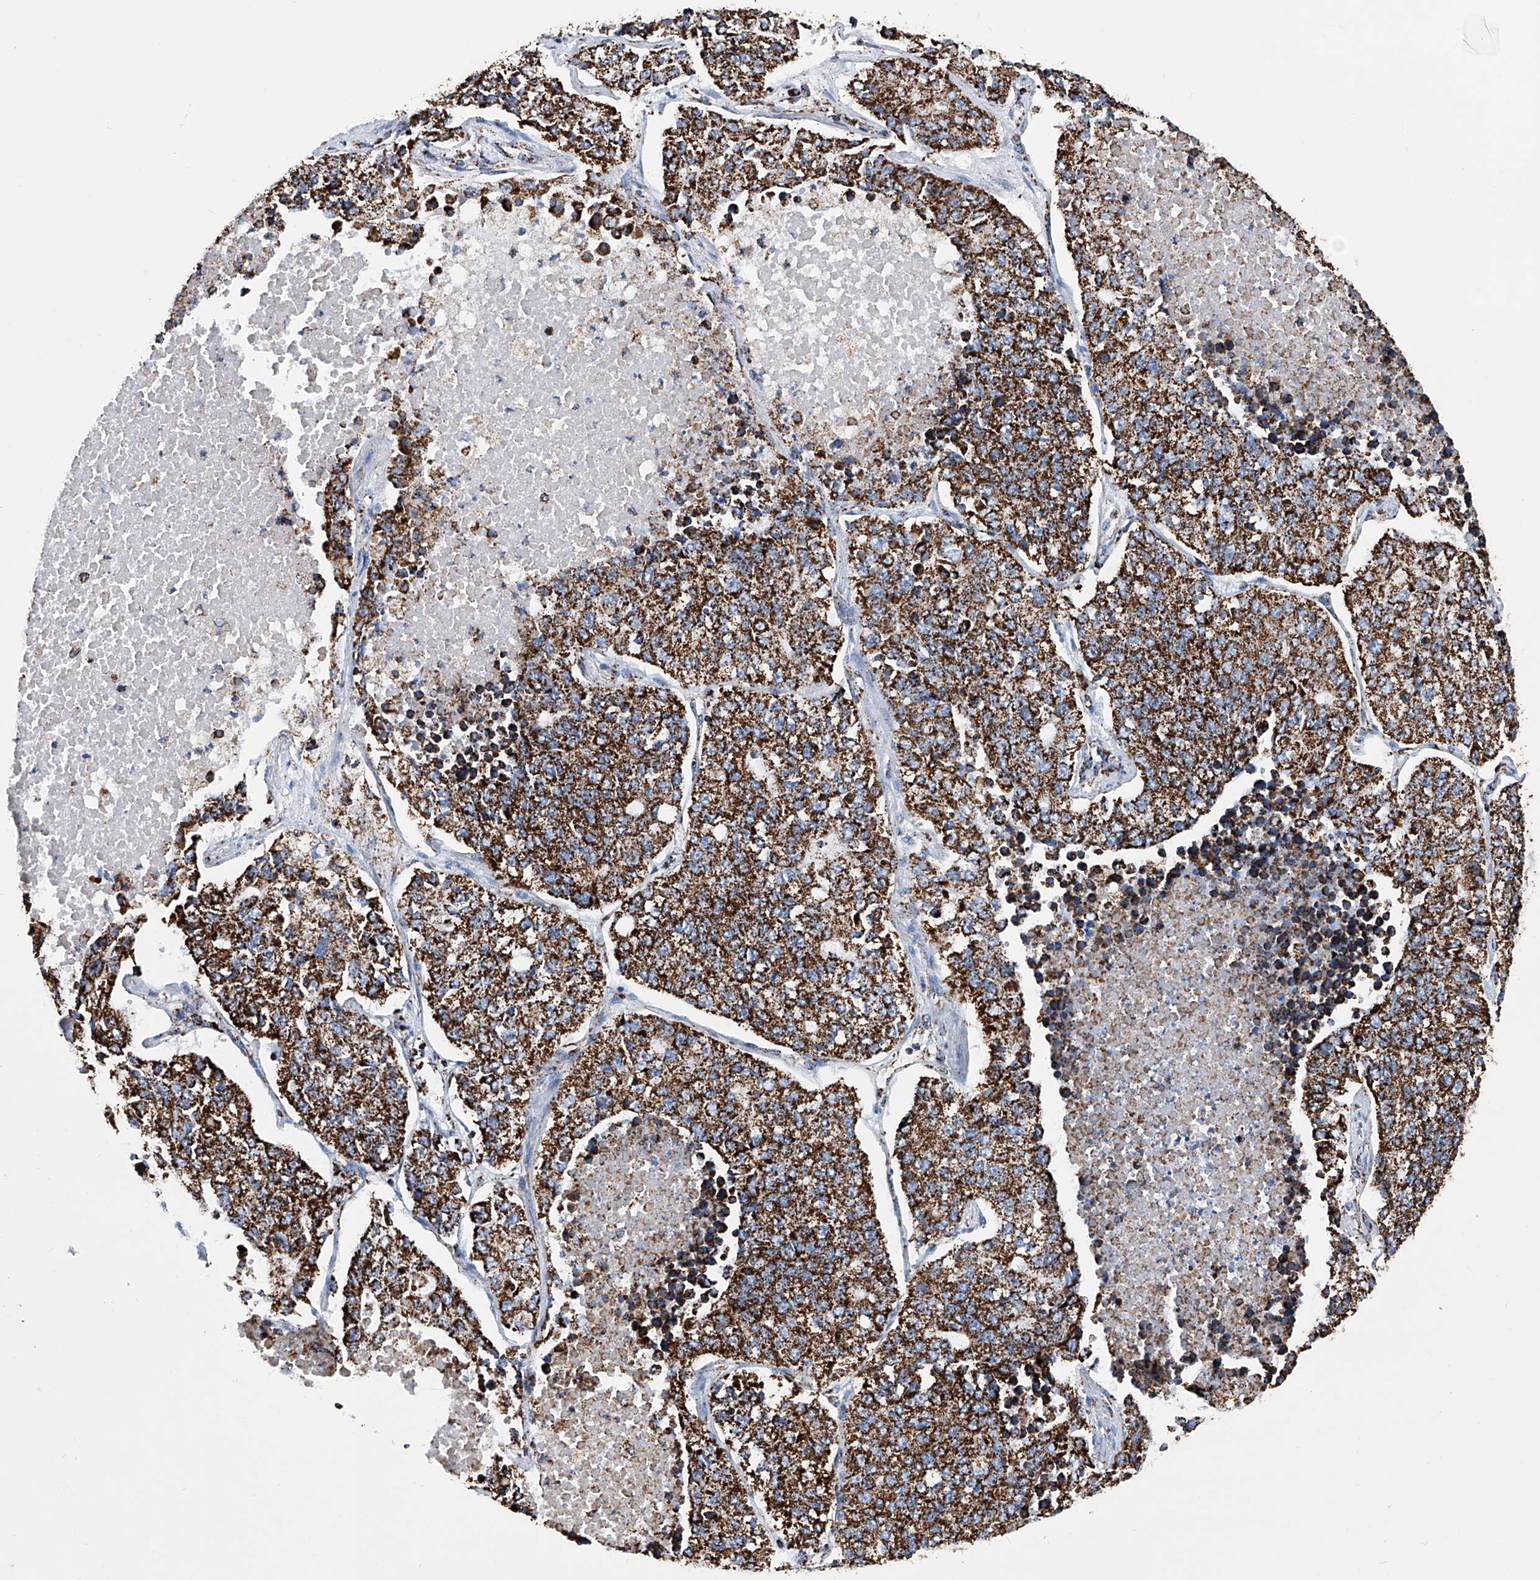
{"staining": {"intensity": "strong", "quantity": ">75%", "location": "cytoplasmic/membranous"}, "tissue": "lung cancer", "cell_type": "Tumor cells", "image_type": "cancer", "snomed": [{"axis": "morphology", "description": "Adenocarcinoma, NOS"}, {"axis": "topography", "description": "Lung"}], "caption": "Immunohistochemistry staining of adenocarcinoma (lung), which demonstrates high levels of strong cytoplasmic/membranous expression in approximately >75% of tumor cells indicating strong cytoplasmic/membranous protein expression. The staining was performed using DAB (brown) for protein detection and nuclei were counterstained in hematoxylin (blue).", "gene": "ATP5PF", "patient": {"sex": "male", "age": 49}}